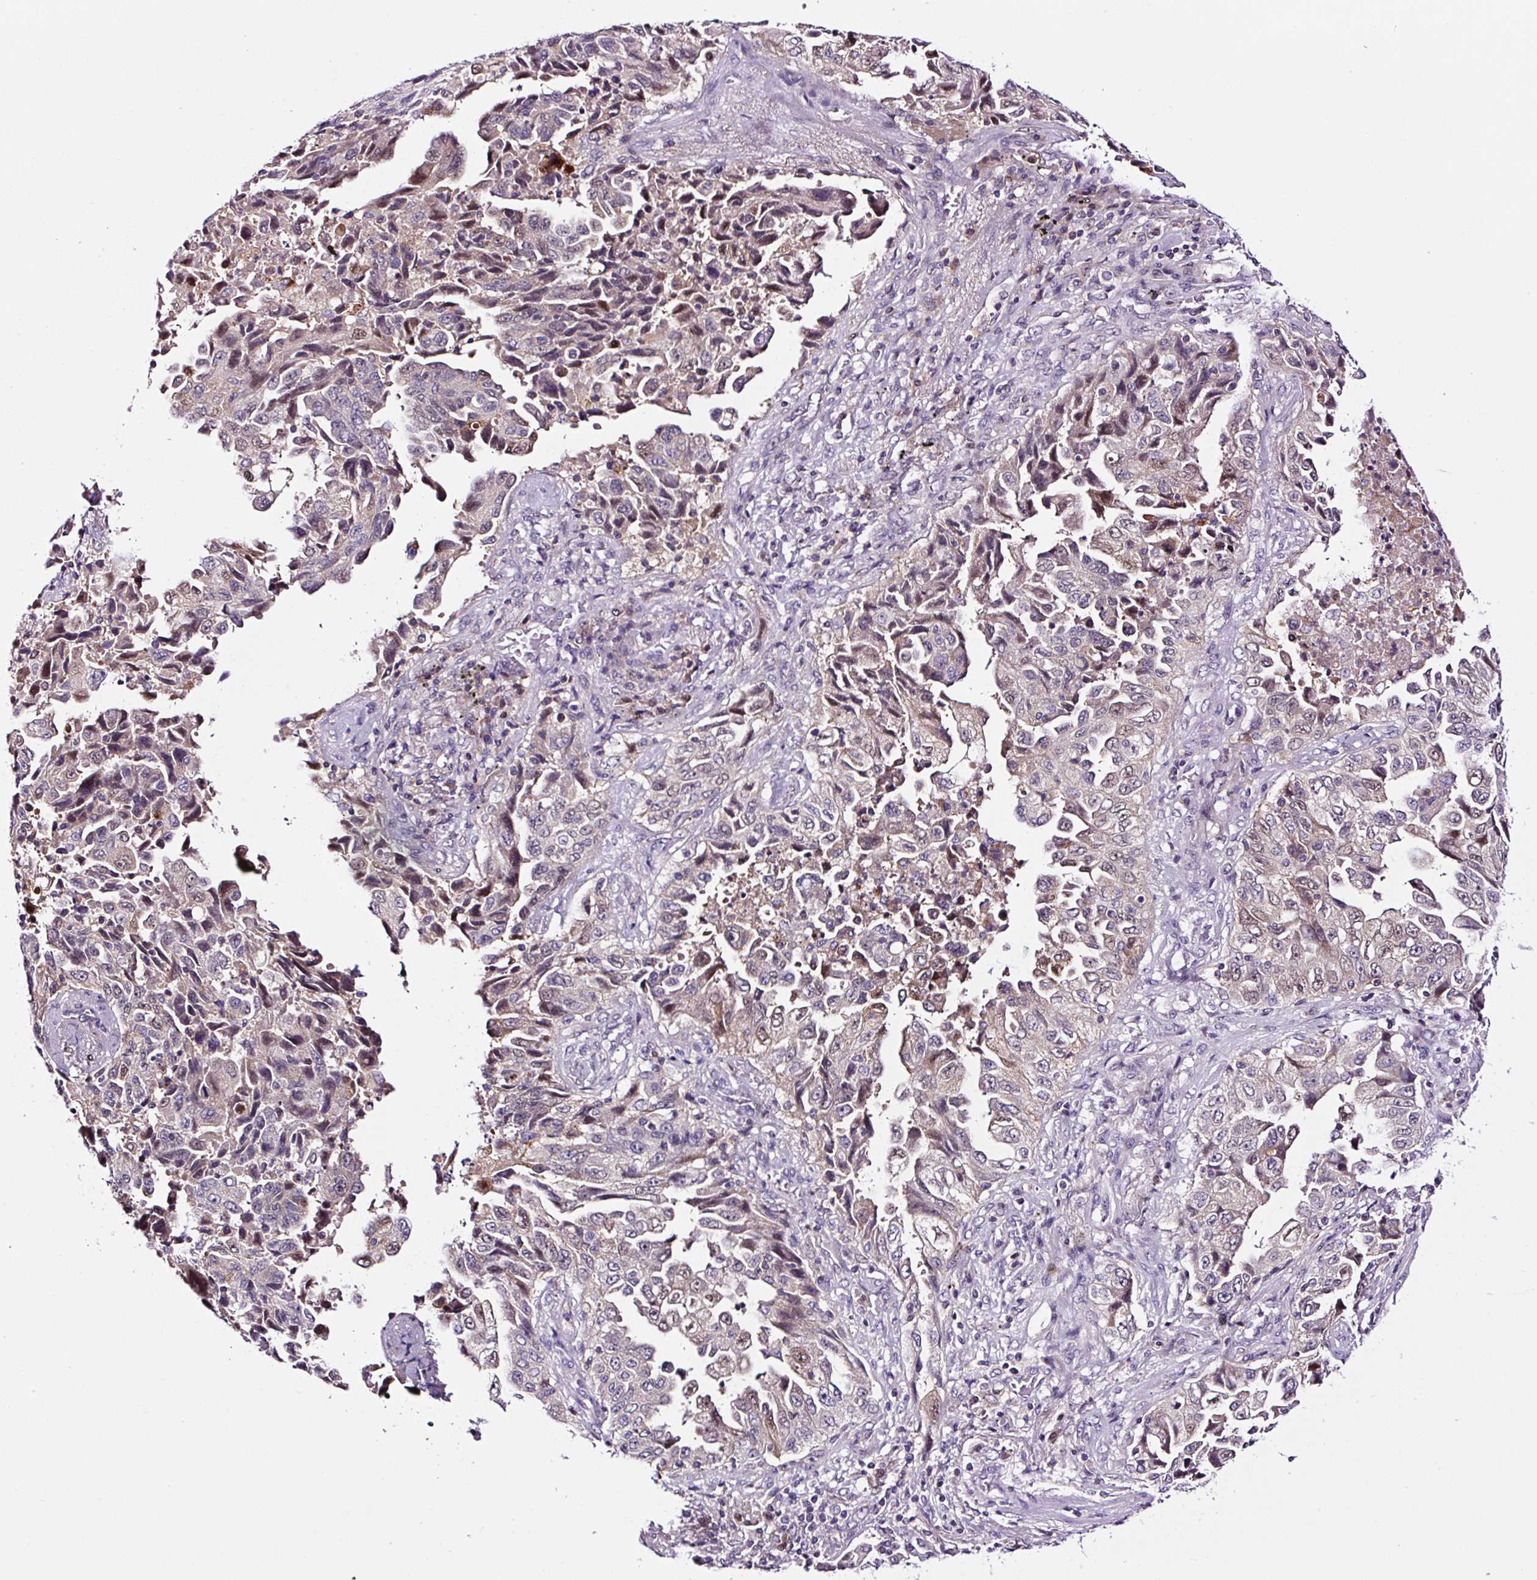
{"staining": {"intensity": "moderate", "quantity": "<25%", "location": "nuclear"}, "tissue": "lung cancer", "cell_type": "Tumor cells", "image_type": "cancer", "snomed": [{"axis": "morphology", "description": "Adenocarcinoma, NOS"}, {"axis": "topography", "description": "Lung"}], "caption": "High-power microscopy captured an immunohistochemistry image of adenocarcinoma (lung), revealing moderate nuclear staining in approximately <25% of tumor cells.", "gene": "TAFA3", "patient": {"sex": "female", "age": 51}}